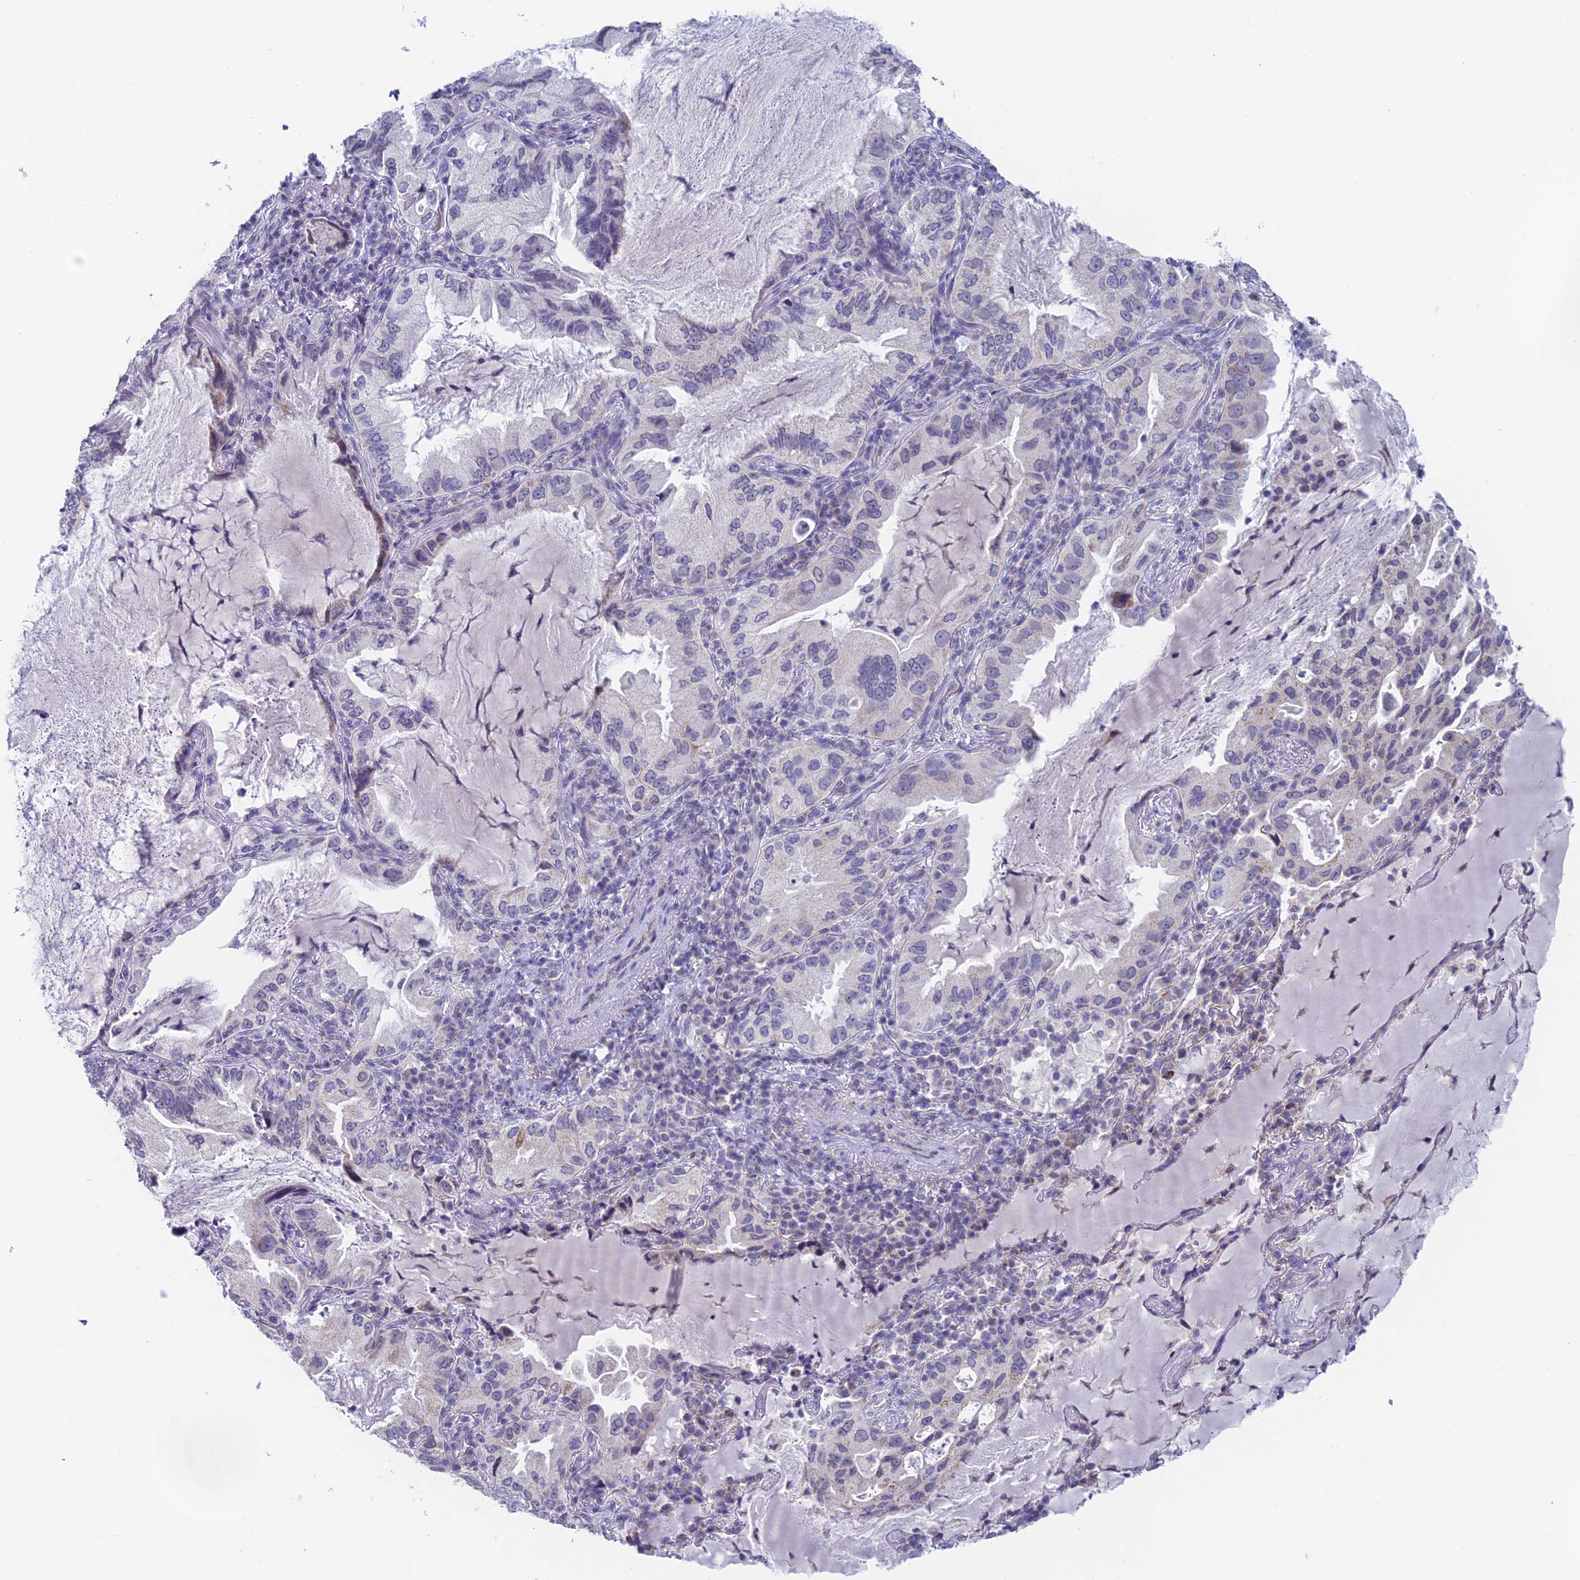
{"staining": {"intensity": "negative", "quantity": "none", "location": "none"}, "tissue": "lung cancer", "cell_type": "Tumor cells", "image_type": "cancer", "snomed": [{"axis": "morphology", "description": "Adenocarcinoma, NOS"}, {"axis": "topography", "description": "Lung"}], "caption": "High power microscopy micrograph of an IHC histopathology image of lung cancer, revealing no significant expression in tumor cells.", "gene": "REXO5", "patient": {"sex": "female", "age": 69}}